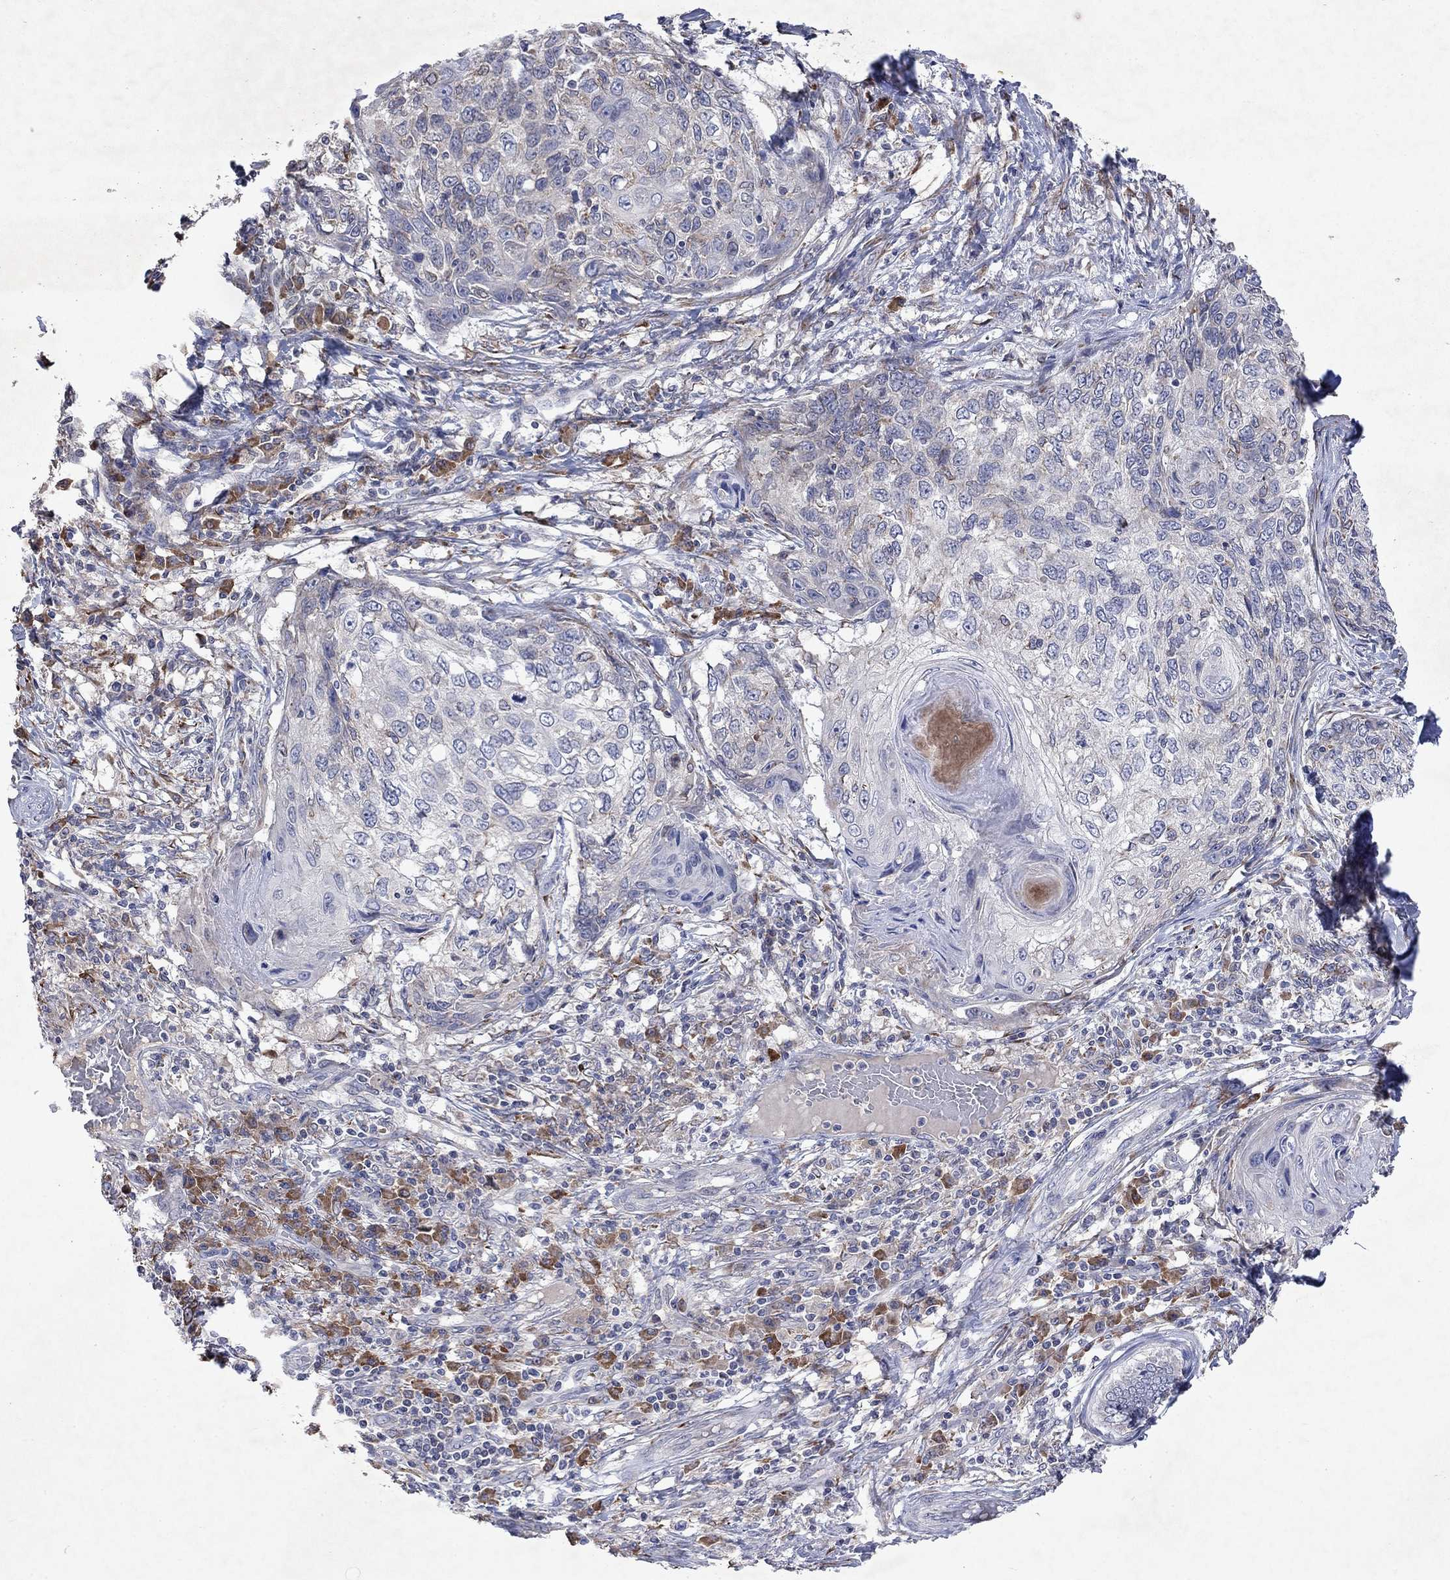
{"staining": {"intensity": "strong", "quantity": "<25%", "location": "cytoplasmic/membranous"}, "tissue": "skin cancer", "cell_type": "Tumor cells", "image_type": "cancer", "snomed": [{"axis": "morphology", "description": "Squamous cell carcinoma, NOS"}, {"axis": "topography", "description": "Skin"}], "caption": "Tumor cells demonstrate medium levels of strong cytoplasmic/membranous expression in about <25% of cells in human skin squamous cell carcinoma.", "gene": "TMEM97", "patient": {"sex": "male", "age": 92}}